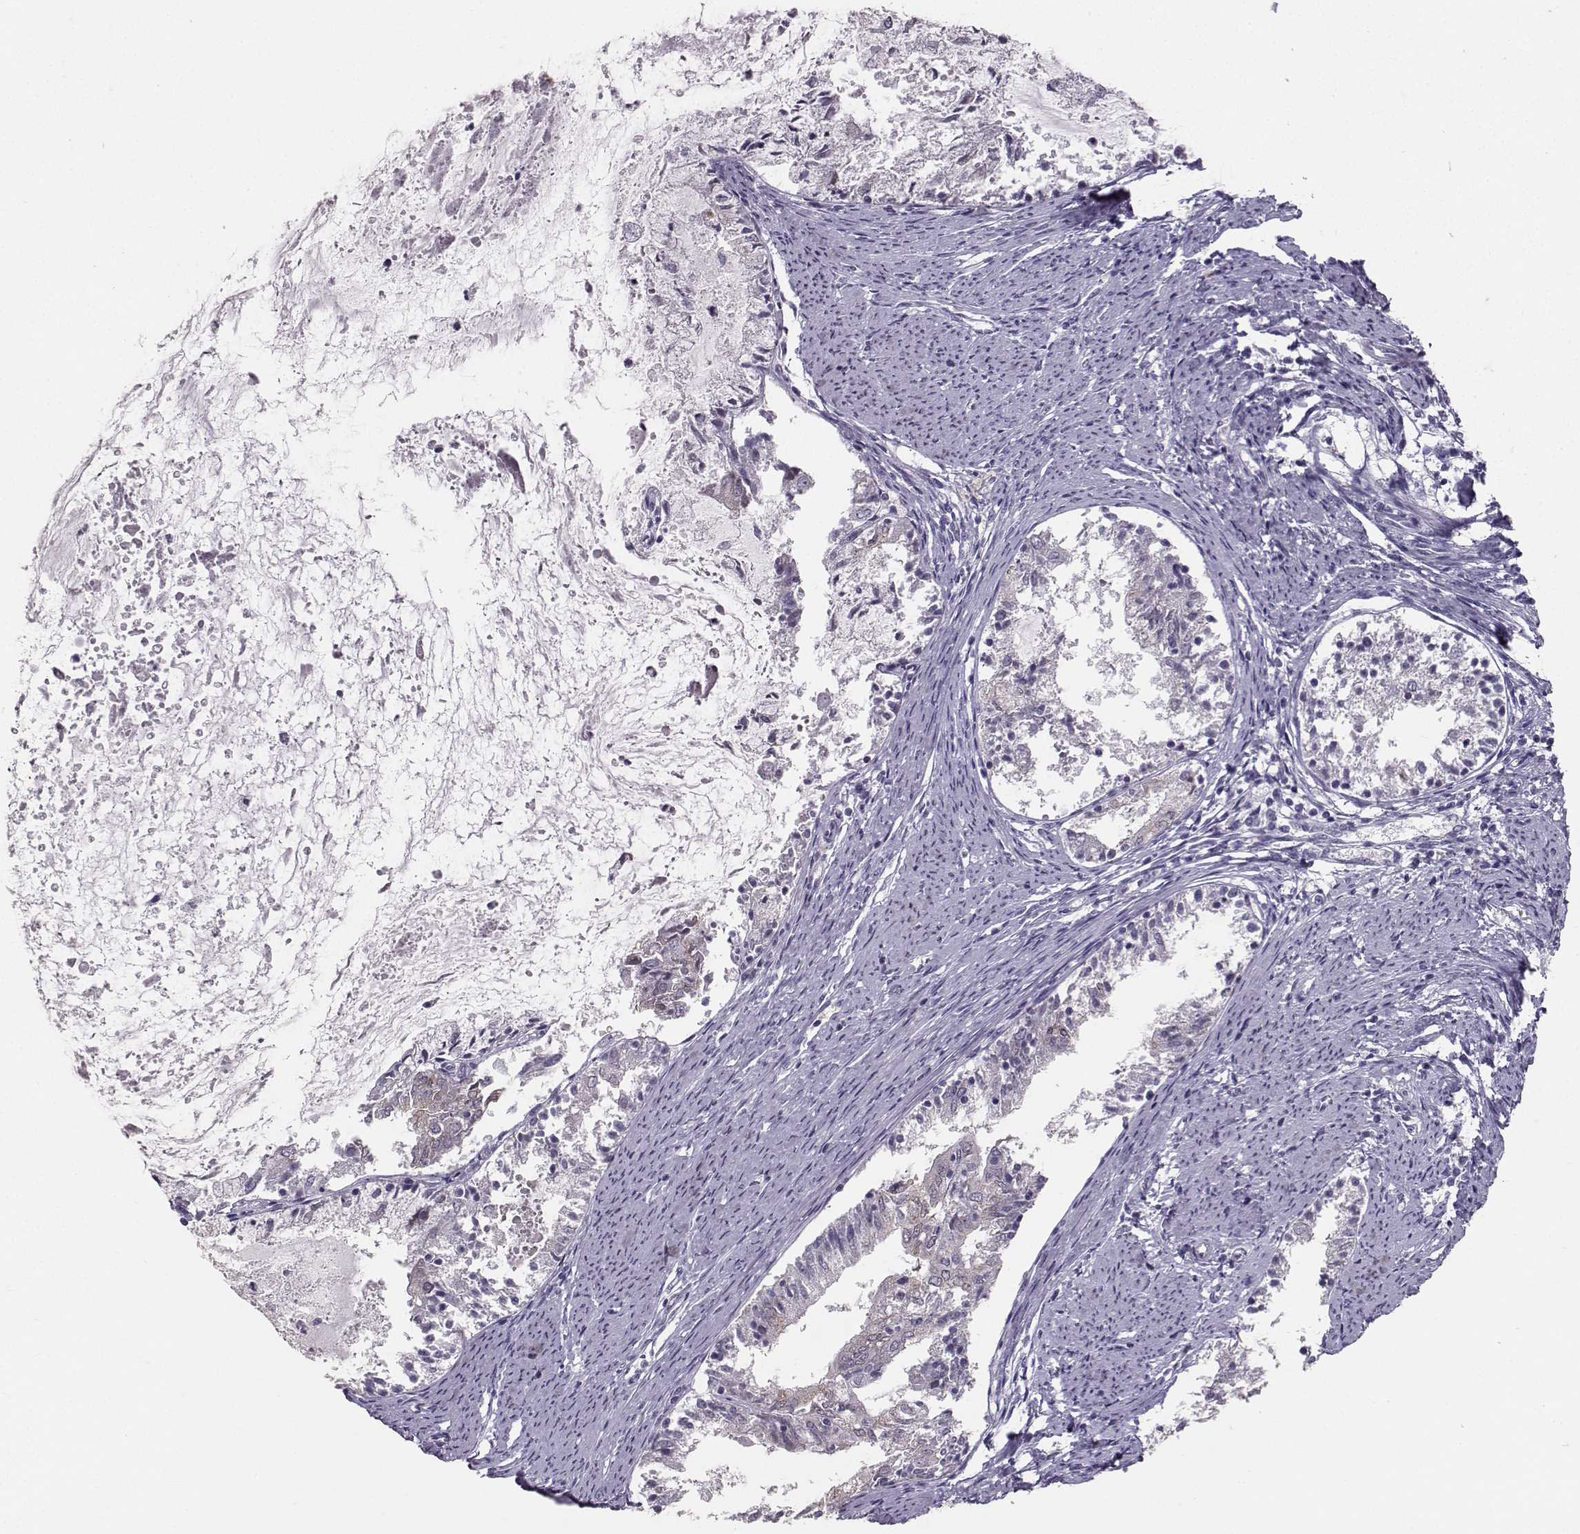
{"staining": {"intensity": "negative", "quantity": "none", "location": "none"}, "tissue": "endometrial cancer", "cell_type": "Tumor cells", "image_type": "cancer", "snomed": [{"axis": "morphology", "description": "Adenocarcinoma, NOS"}, {"axis": "topography", "description": "Endometrium"}], "caption": "IHC histopathology image of endometrial adenocarcinoma stained for a protein (brown), which displays no expression in tumor cells. (DAB IHC visualized using brightfield microscopy, high magnification).", "gene": "PKP2", "patient": {"sex": "female", "age": 57}}